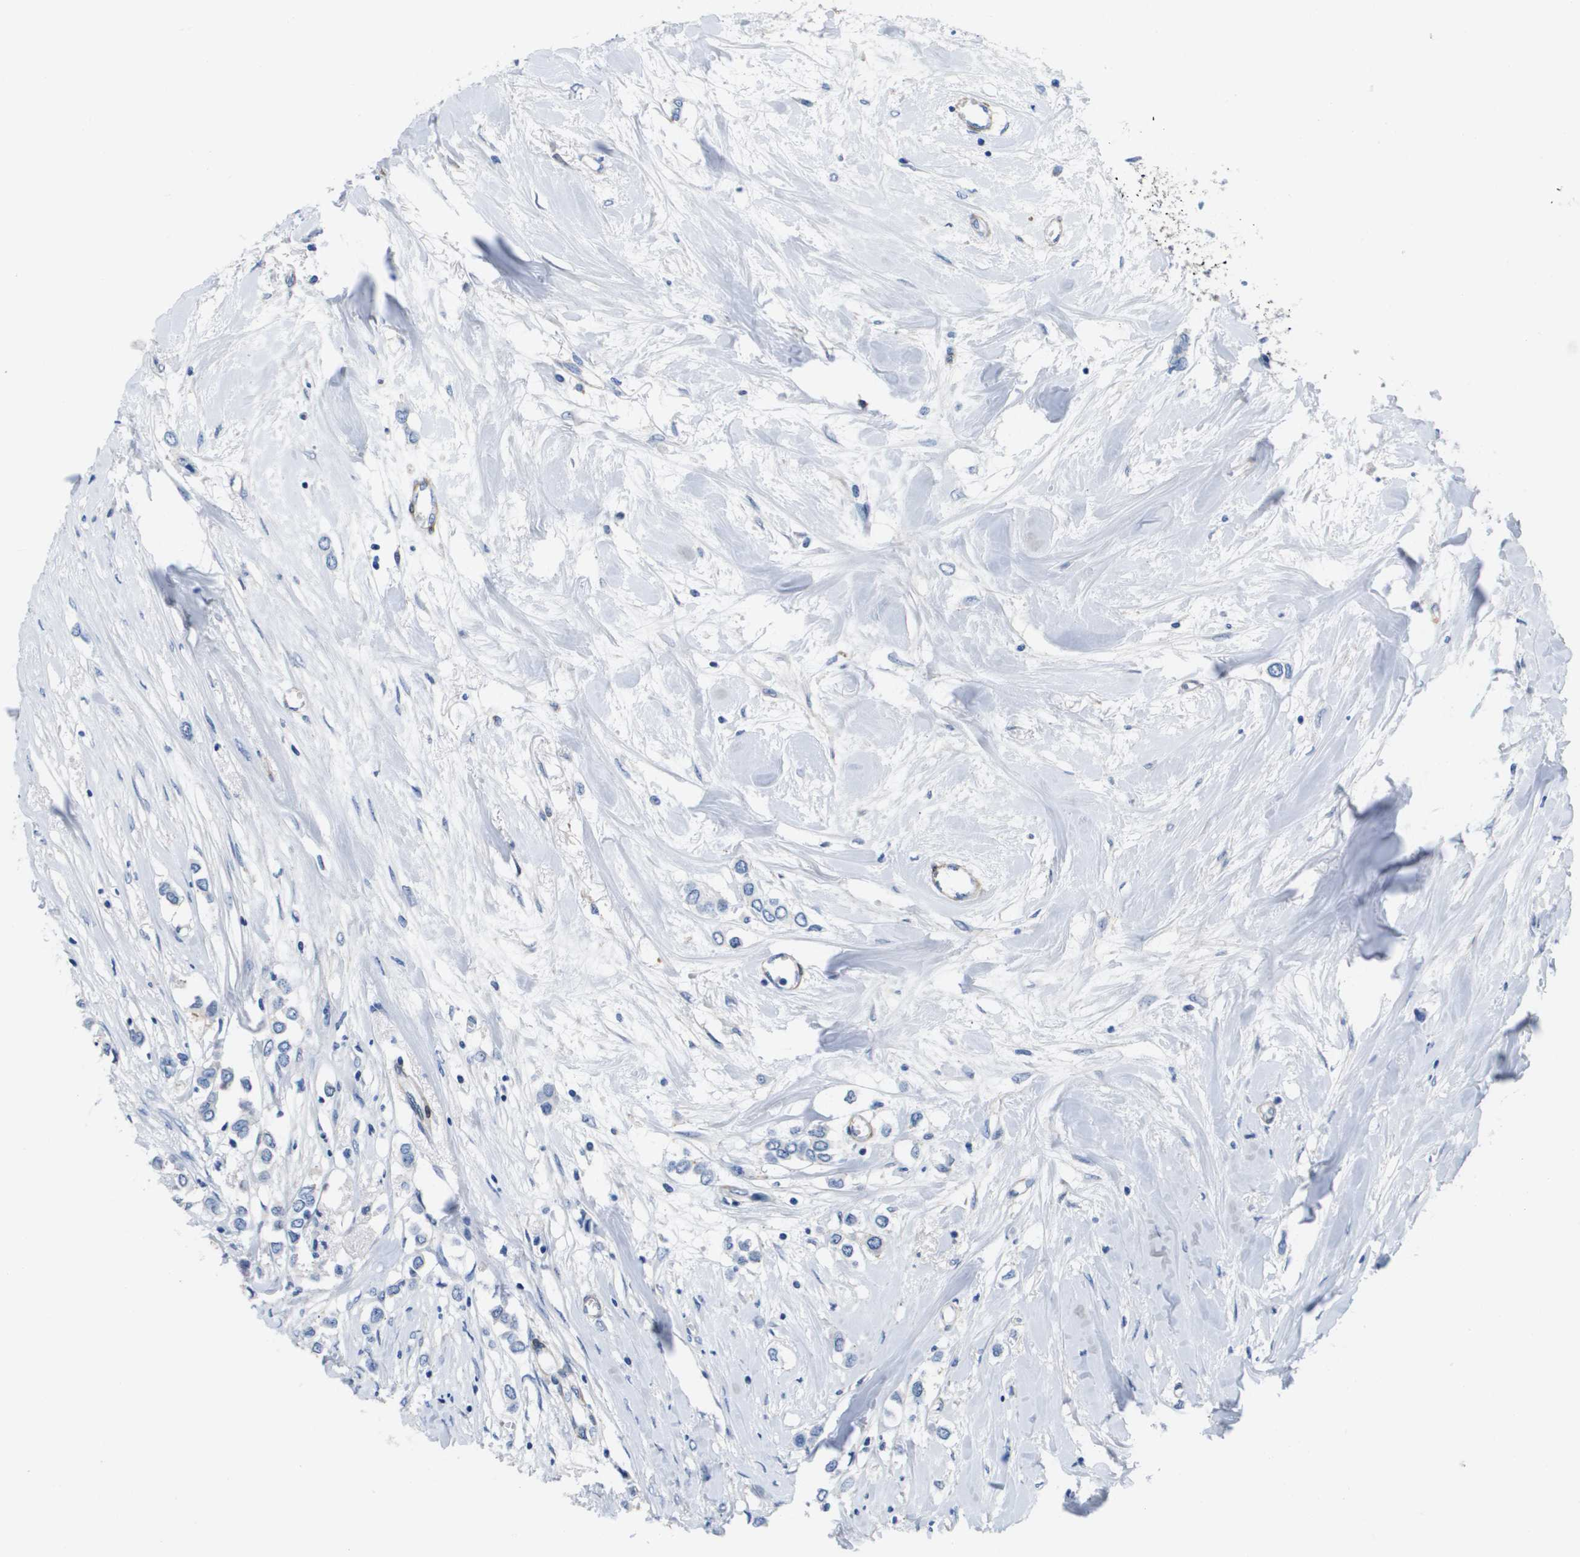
{"staining": {"intensity": "negative", "quantity": "none", "location": "none"}, "tissue": "breast cancer", "cell_type": "Tumor cells", "image_type": "cancer", "snomed": [{"axis": "morphology", "description": "Lobular carcinoma"}, {"axis": "topography", "description": "Breast"}], "caption": "Immunohistochemistry (IHC) histopathology image of breast lobular carcinoma stained for a protein (brown), which exhibits no expression in tumor cells.", "gene": "LPP", "patient": {"sex": "female", "age": 51}}